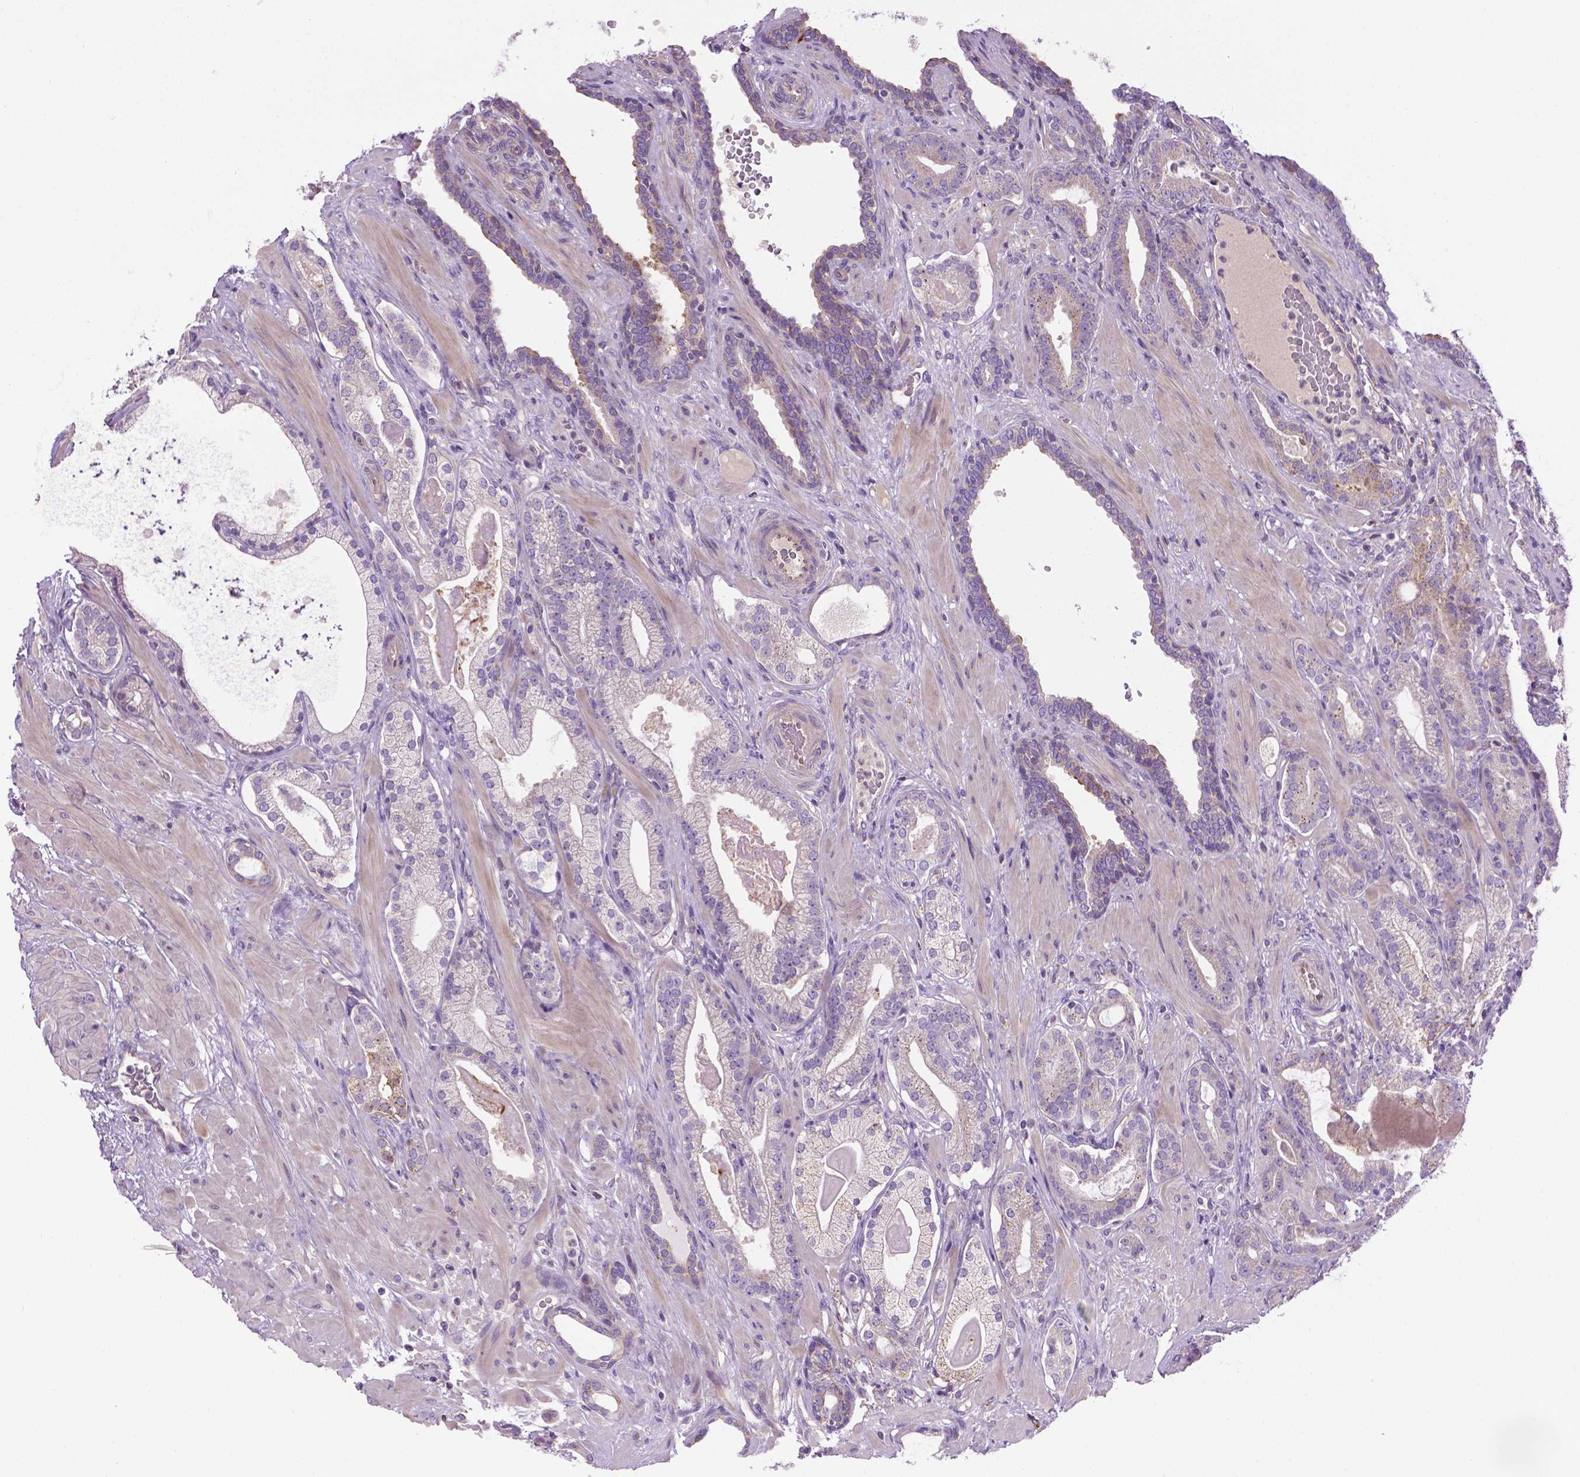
{"staining": {"intensity": "moderate", "quantity": "<25%", "location": "cytoplasmic/membranous"}, "tissue": "prostate cancer", "cell_type": "Tumor cells", "image_type": "cancer", "snomed": [{"axis": "morphology", "description": "Adenocarcinoma, Low grade"}, {"axis": "topography", "description": "Prostate"}], "caption": "A high-resolution photomicrograph shows IHC staining of prostate low-grade adenocarcinoma, which exhibits moderate cytoplasmic/membranous positivity in about <25% of tumor cells.", "gene": "SLC51B", "patient": {"sex": "male", "age": 57}}